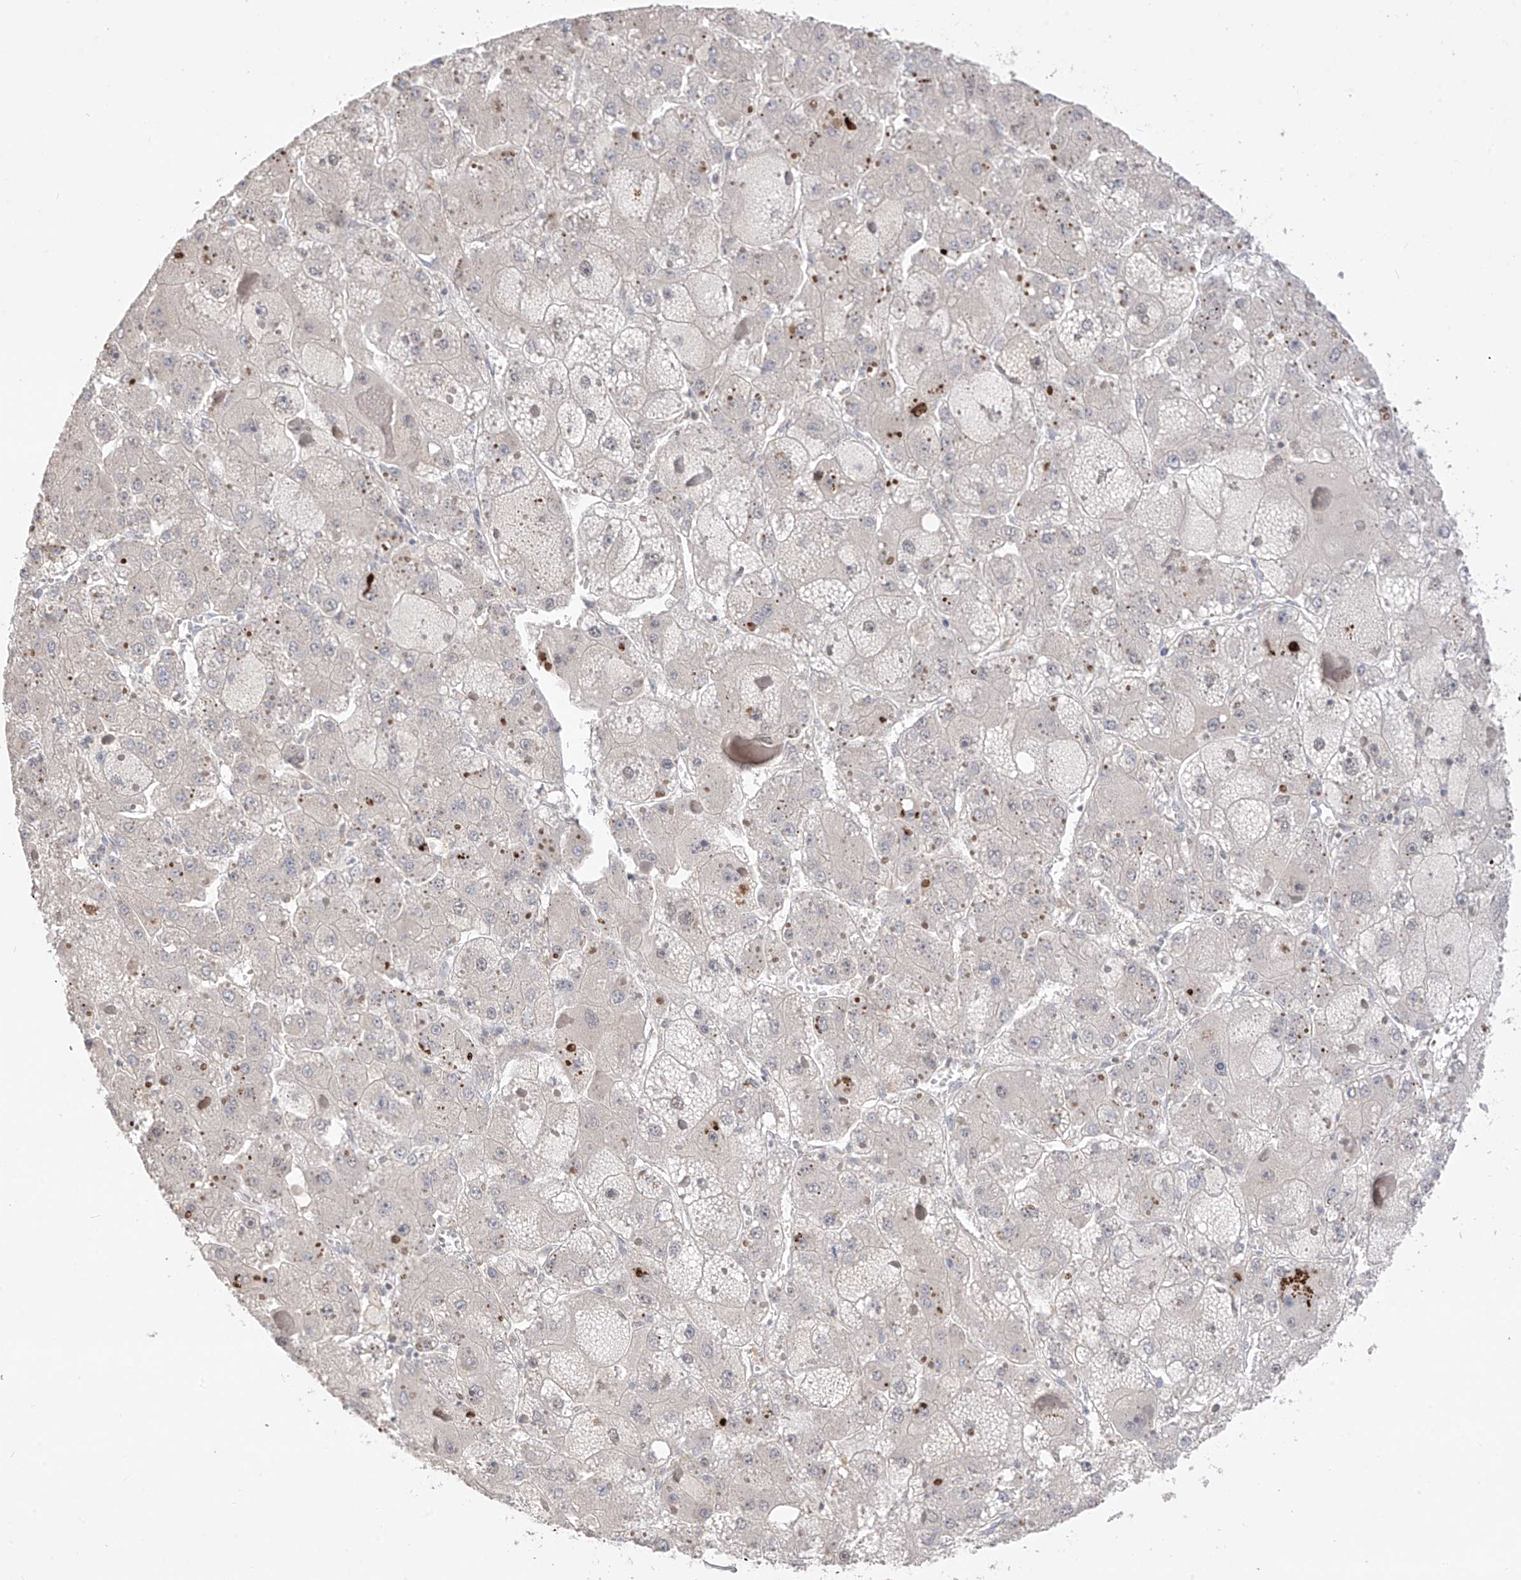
{"staining": {"intensity": "negative", "quantity": "none", "location": "none"}, "tissue": "liver cancer", "cell_type": "Tumor cells", "image_type": "cancer", "snomed": [{"axis": "morphology", "description": "Carcinoma, Hepatocellular, NOS"}, {"axis": "topography", "description": "Liver"}], "caption": "High power microscopy image of an immunohistochemistry image of hepatocellular carcinoma (liver), revealing no significant expression in tumor cells.", "gene": "ANGEL2", "patient": {"sex": "female", "age": 73}}